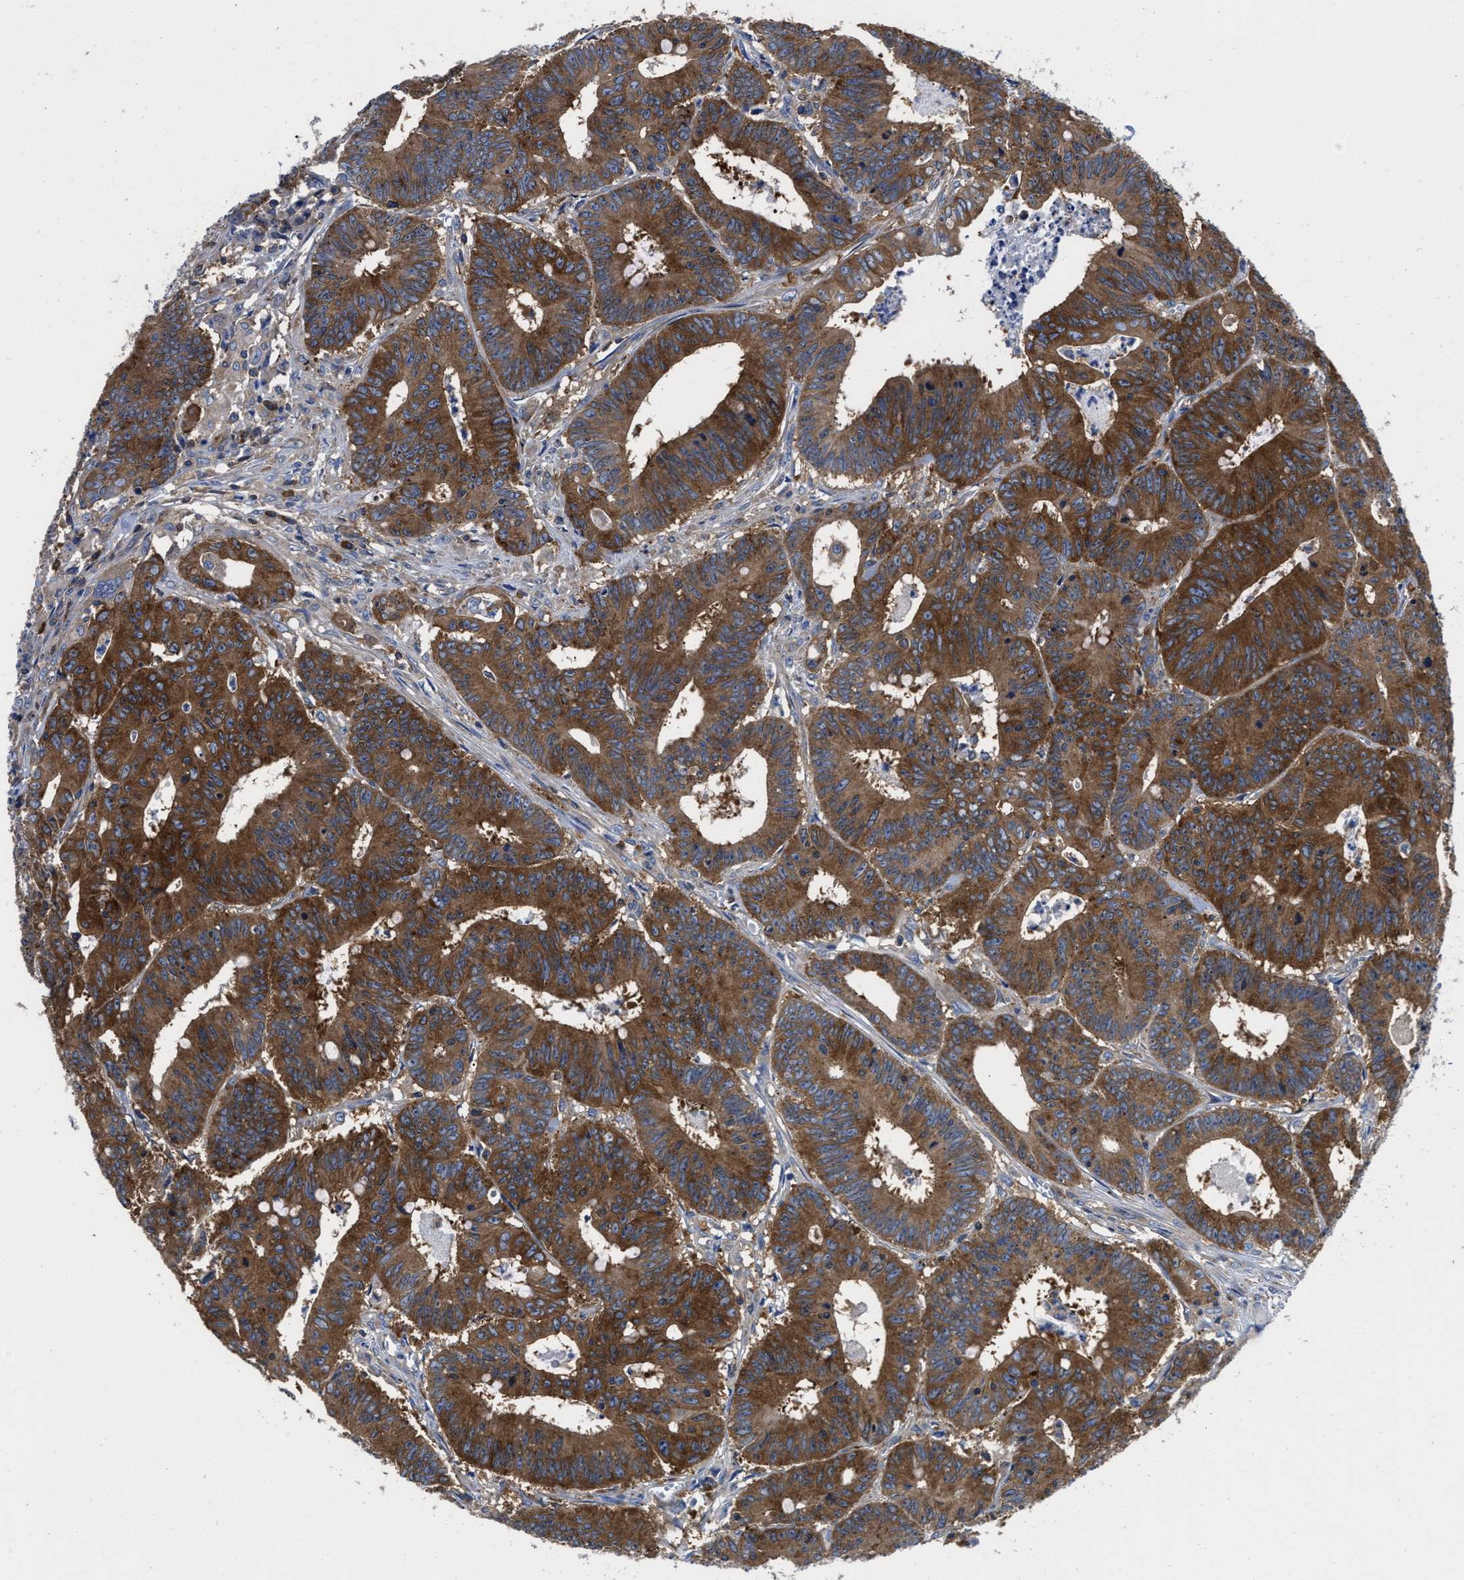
{"staining": {"intensity": "strong", "quantity": ">75%", "location": "cytoplasmic/membranous"}, "tissue": "colorectal cancer", "cell_type": "Tumor cells", "image_type": "cancer", "snomed": [{"axis": "morphology", "description": "Adenocarcinoma, NOS"}, {"axis": "topography", "description": "Colon"}], "caption": "Brown immunohistochemical staining in colorectal cancer shows strong cytoplasmic/membranous expression in approximately >75% of tumor cells.", "gene": "YARS1", "patient": {"sex": "male", "age": 45}}